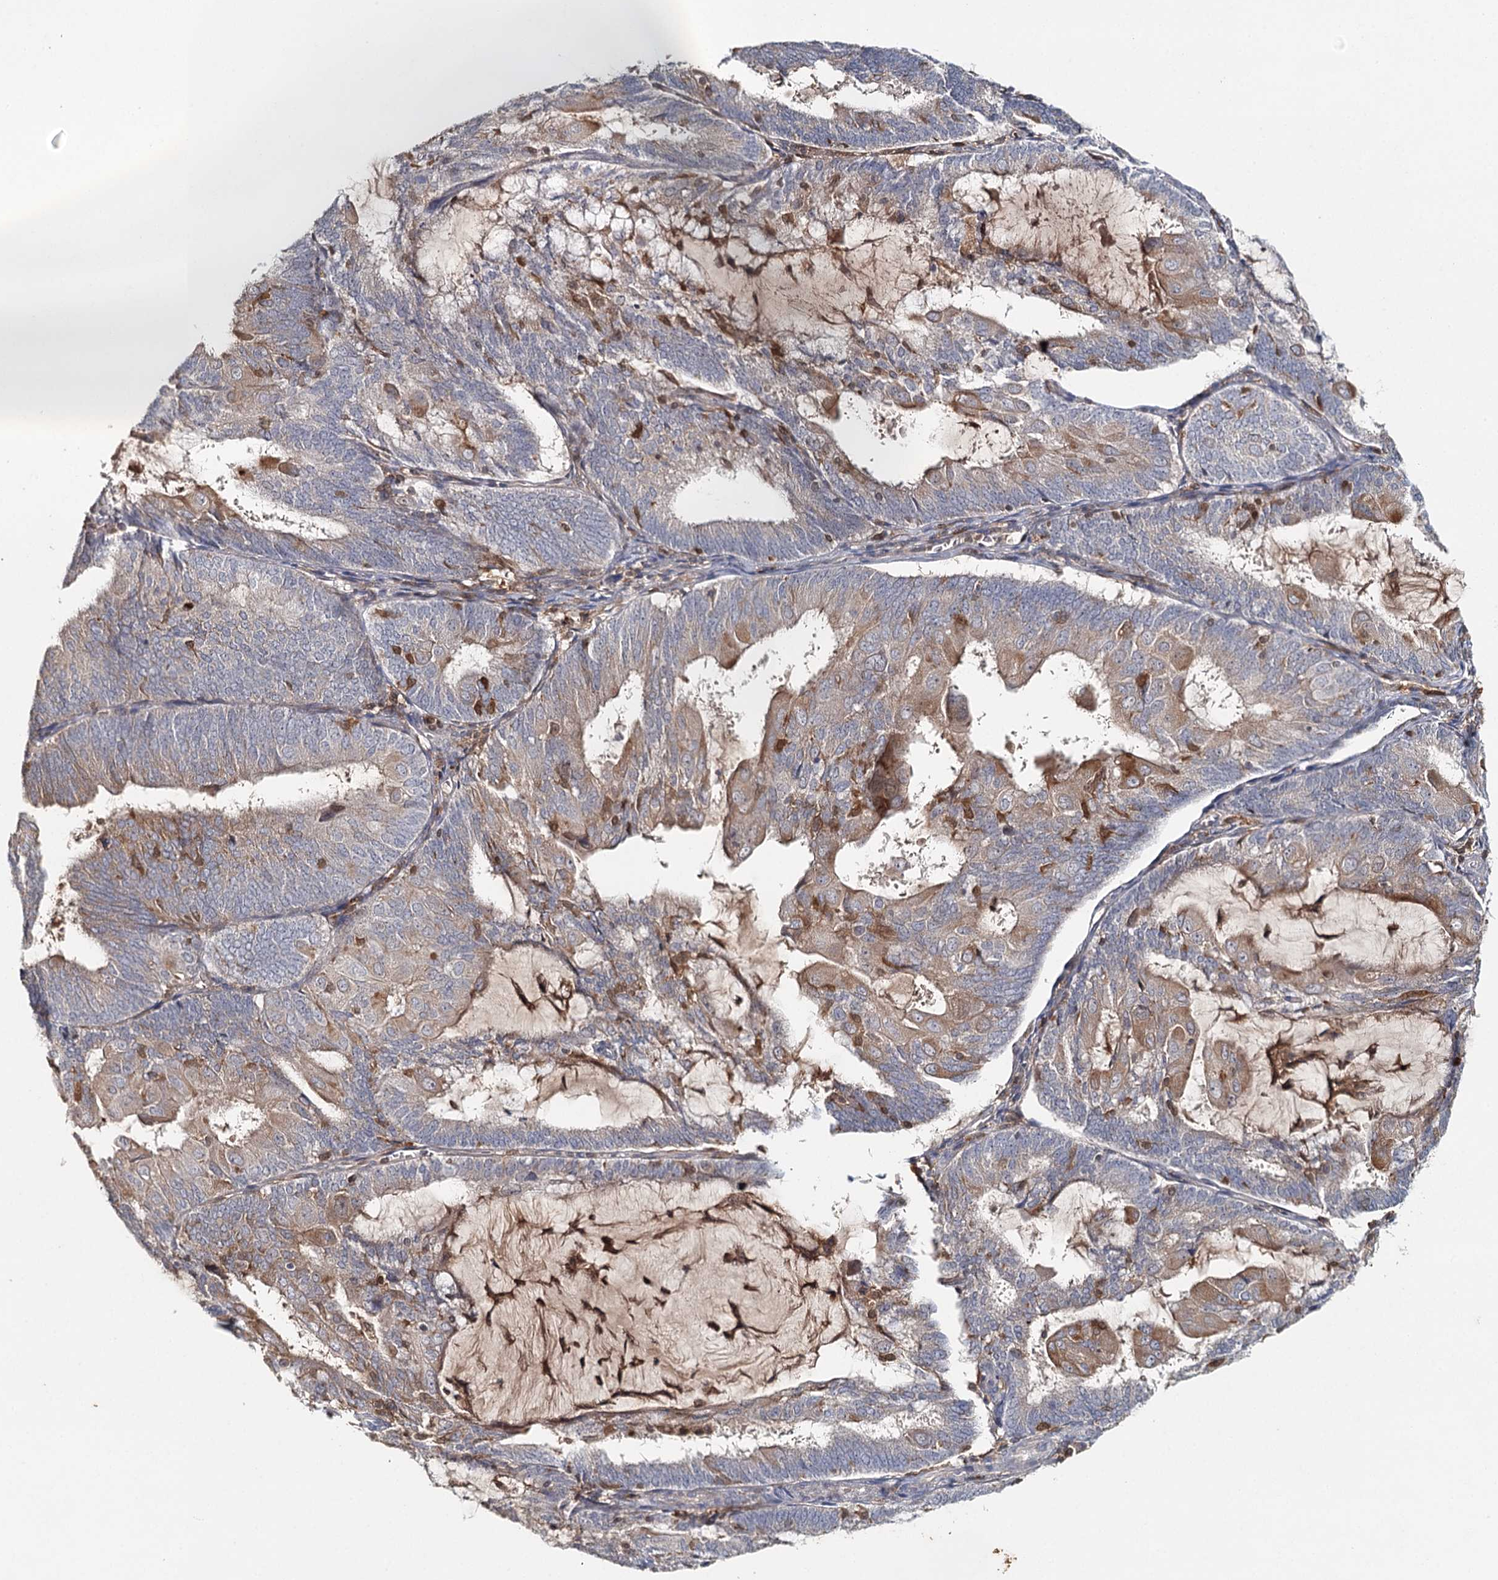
{"staining": {"intensity": "moderate", "quantity": "<25%", "location": "cytoplasmic/membranous"}, "tissue": "endometrial cancer", "cell_type": "Tumor cells", "image_type": "cancer", "snomed": [{"axis": "morphology", "description": "Adenocarcinoma, NOS"}, {"axis": "topography", "description": "Endometrium"}], "caption": "Immunohistochemistry (DAB) staining of human endometrial adenocarcinoma shows moderate cytoplasmic/membranous protein positivity in approximately <25% of tumor cells.", "gene": "SLC41A2", "patient": {"sex": "female", "age": 81}}